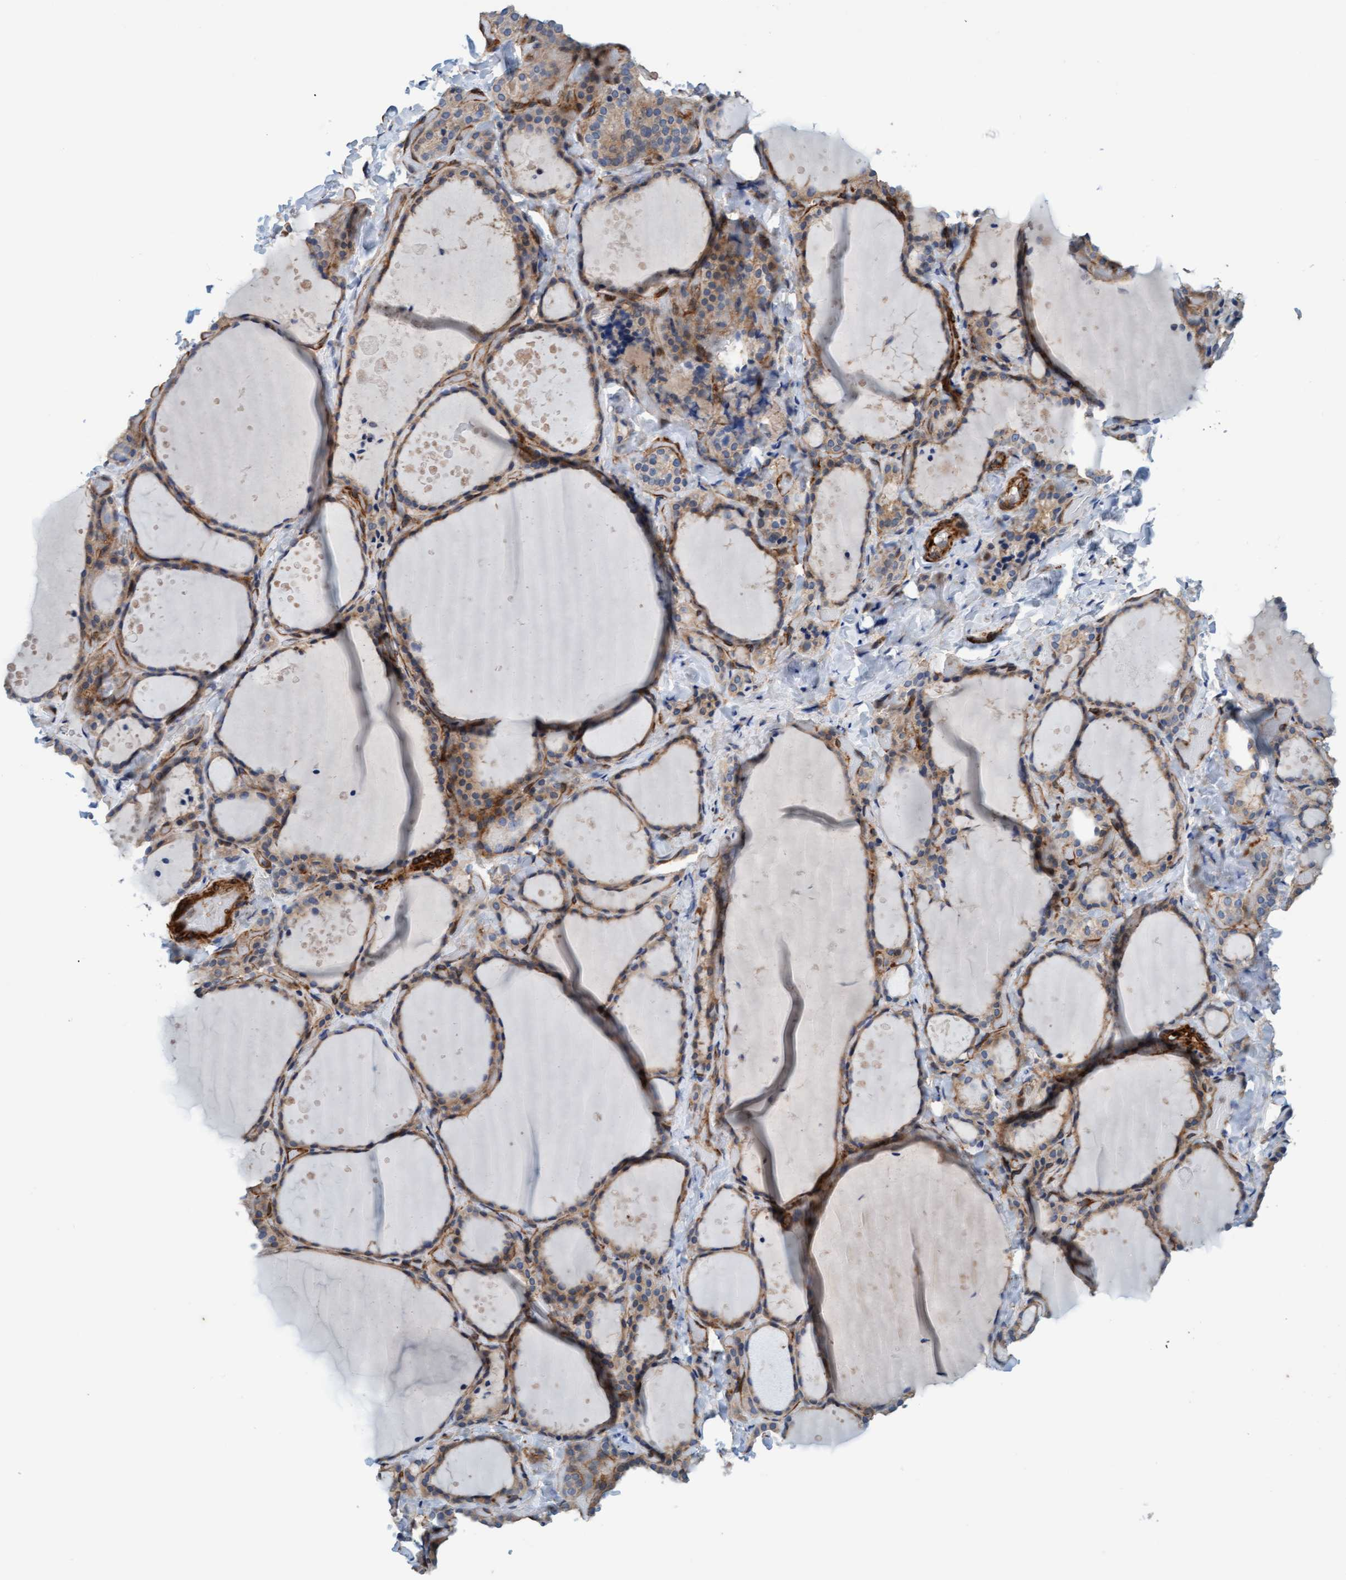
{"staining": {"intensity": "moderate", "quantity": "25%-75%", "location": "cytoplasmic/membranous"}, "tissue": "thyroid gland", "cell_type": "Glandular cells", "image_type": "normal", "snomed": [{"axis": "morphology", "description": "Normal tissue, NOS"}, {"axis": "topography", "description": "Thyroid gland"}], "caption": "This micrograph exhibits IHC staining of unremarkable human thyroid gland, with medium moderate cytoplasmic/membranous positivity in about 25%-75% of glandular cells.", "gene": "FMNL3", "patient": {"sex": "female", "age": 44}}